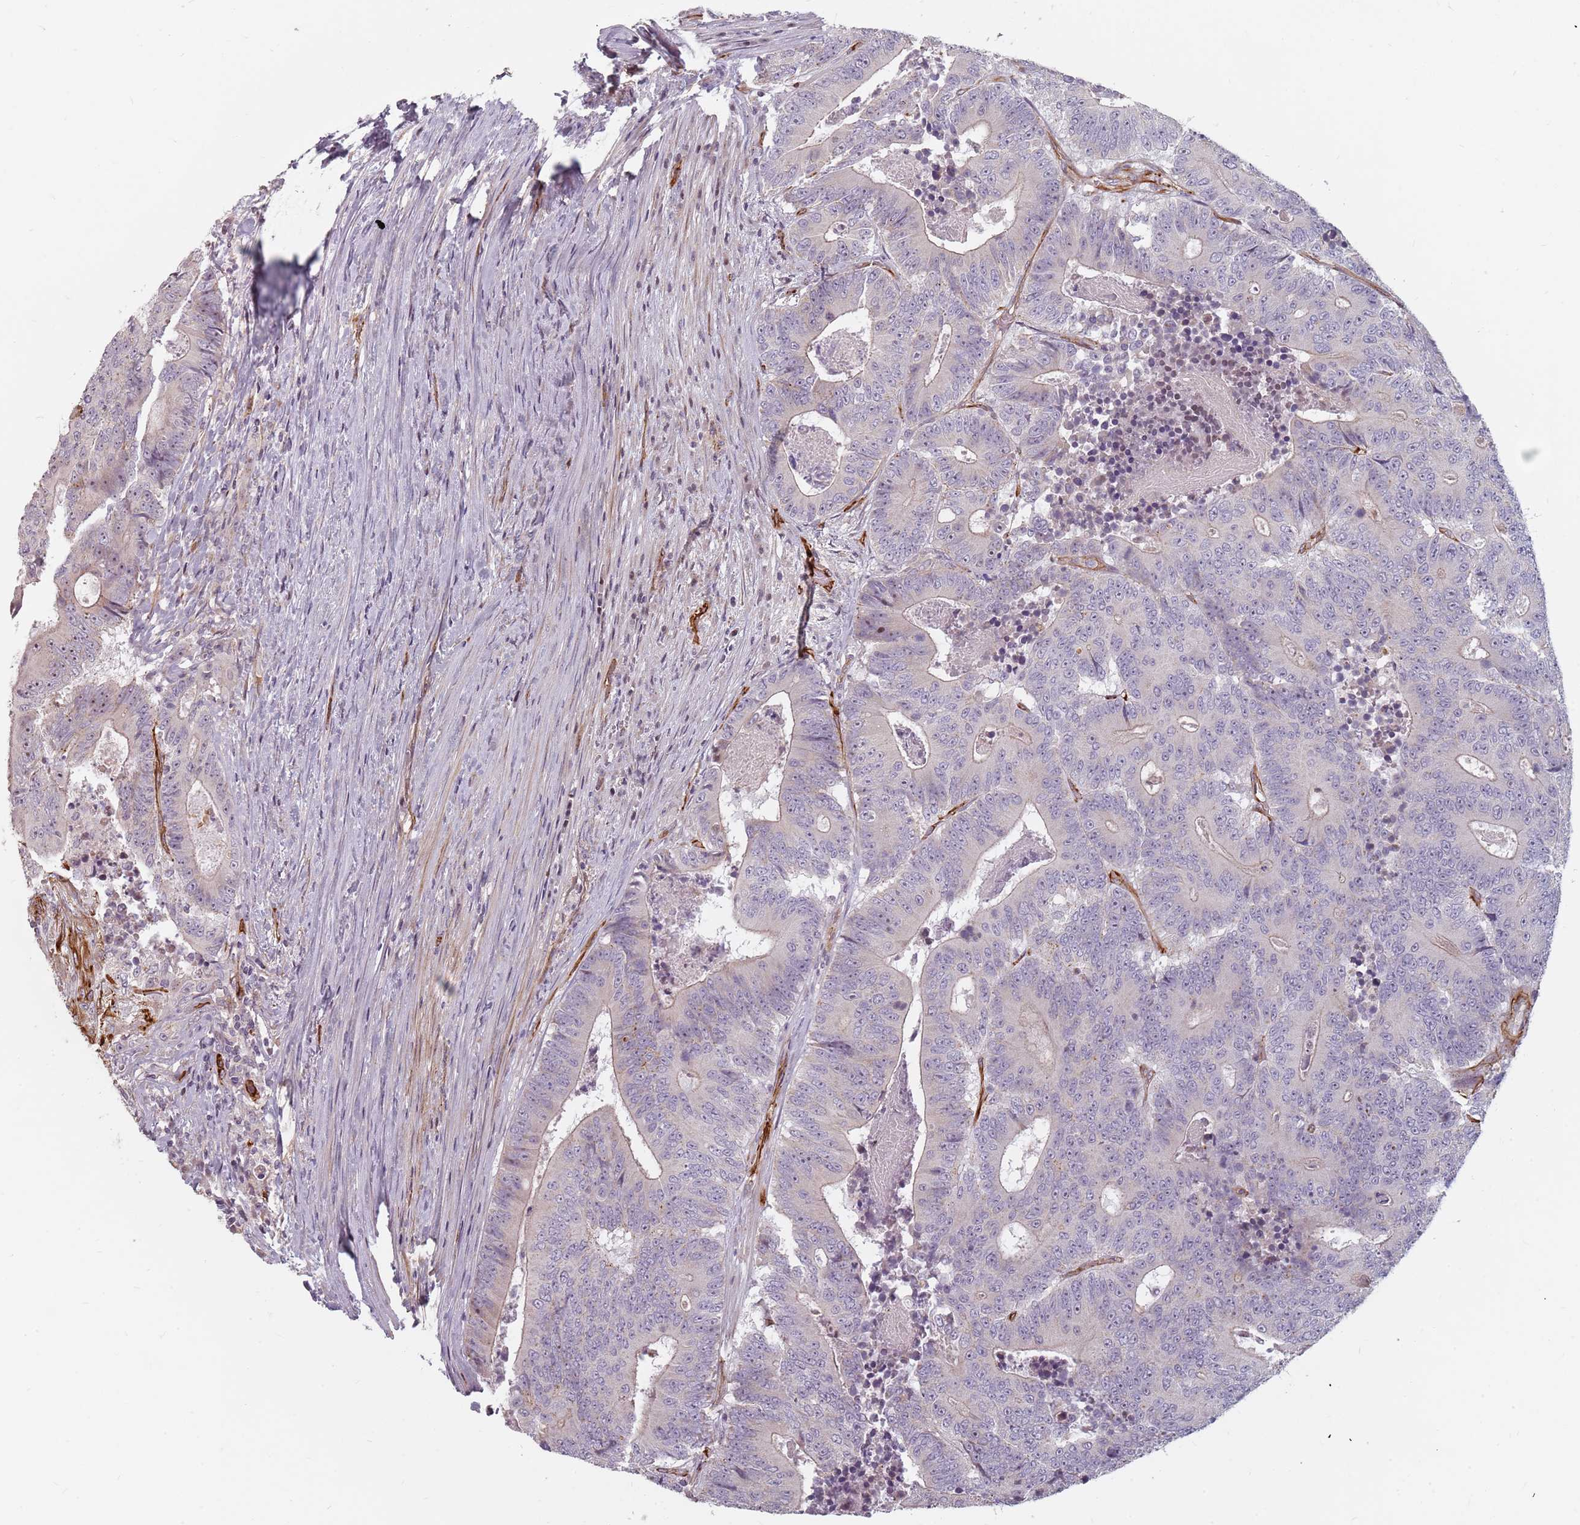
{"staining": {"intensity": "weak", "quantity": "25%-75%", "location": "nuclear"}, "tissue": "colorectal cancer", "cell_type": "Tumor cells", "image_type": "cancer", "snomed": [{"axis": "morphology", "description": "Adenocarcinoma, NOS"}, {"axis": "topography", "description": "Colon"}], "caption": "Tumor cells display low levels of weak nuclear staining in about 25%-75% of cells in human adenocarcinoma (colorectal). (DAB (3,3'-diaminobenzidine) = brown stain, brightfield microscopy at high magnification).", "gene": "GAS2L3", "patient": {"sex": "male", "age": 83}}